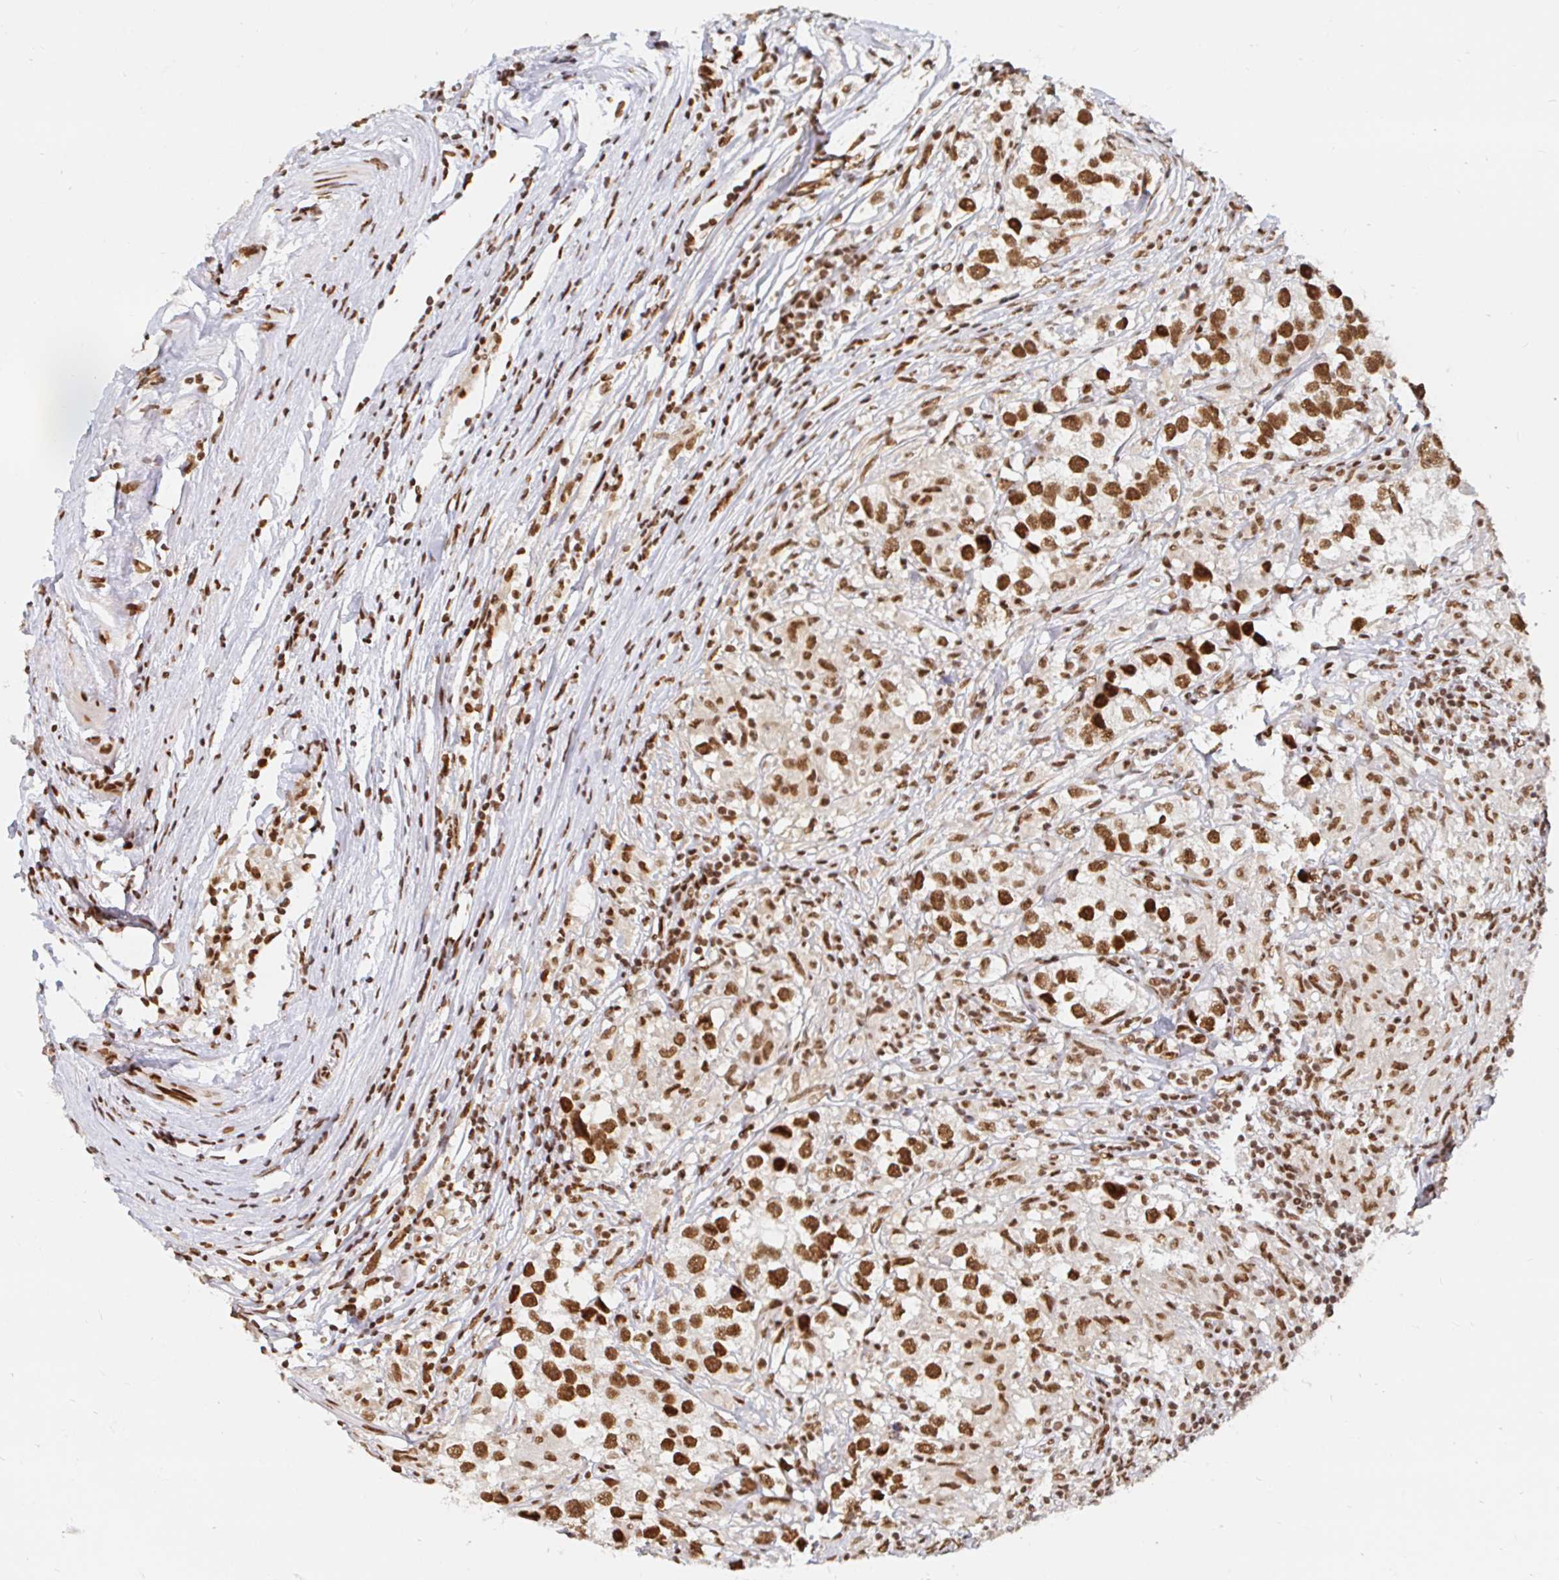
{"staining": {"intensity": "strong", "quantity": ">75%", "location": "nuclear"}, "tissue": "testis cancer", "cell_type": "Tumor cells", "image_type": "cancer", "snomed": [{"axis": "morphology", "description": "Seminoma, NOS"}, {"axis": "topography", "description": "Testis"}], "caption": "A high amount of strong nuclear positivity is appreciated in approximately >75% of tumor cells in testis seminoma tissue. The staining is performed using DAB (3,3'-diaminobenzidine) brown chromogen to label protein expression. The nuclei are counter-stained blue using hematoxylin.", "gene": "RBMX", "patient": {"sex": "male", "age": 46}}